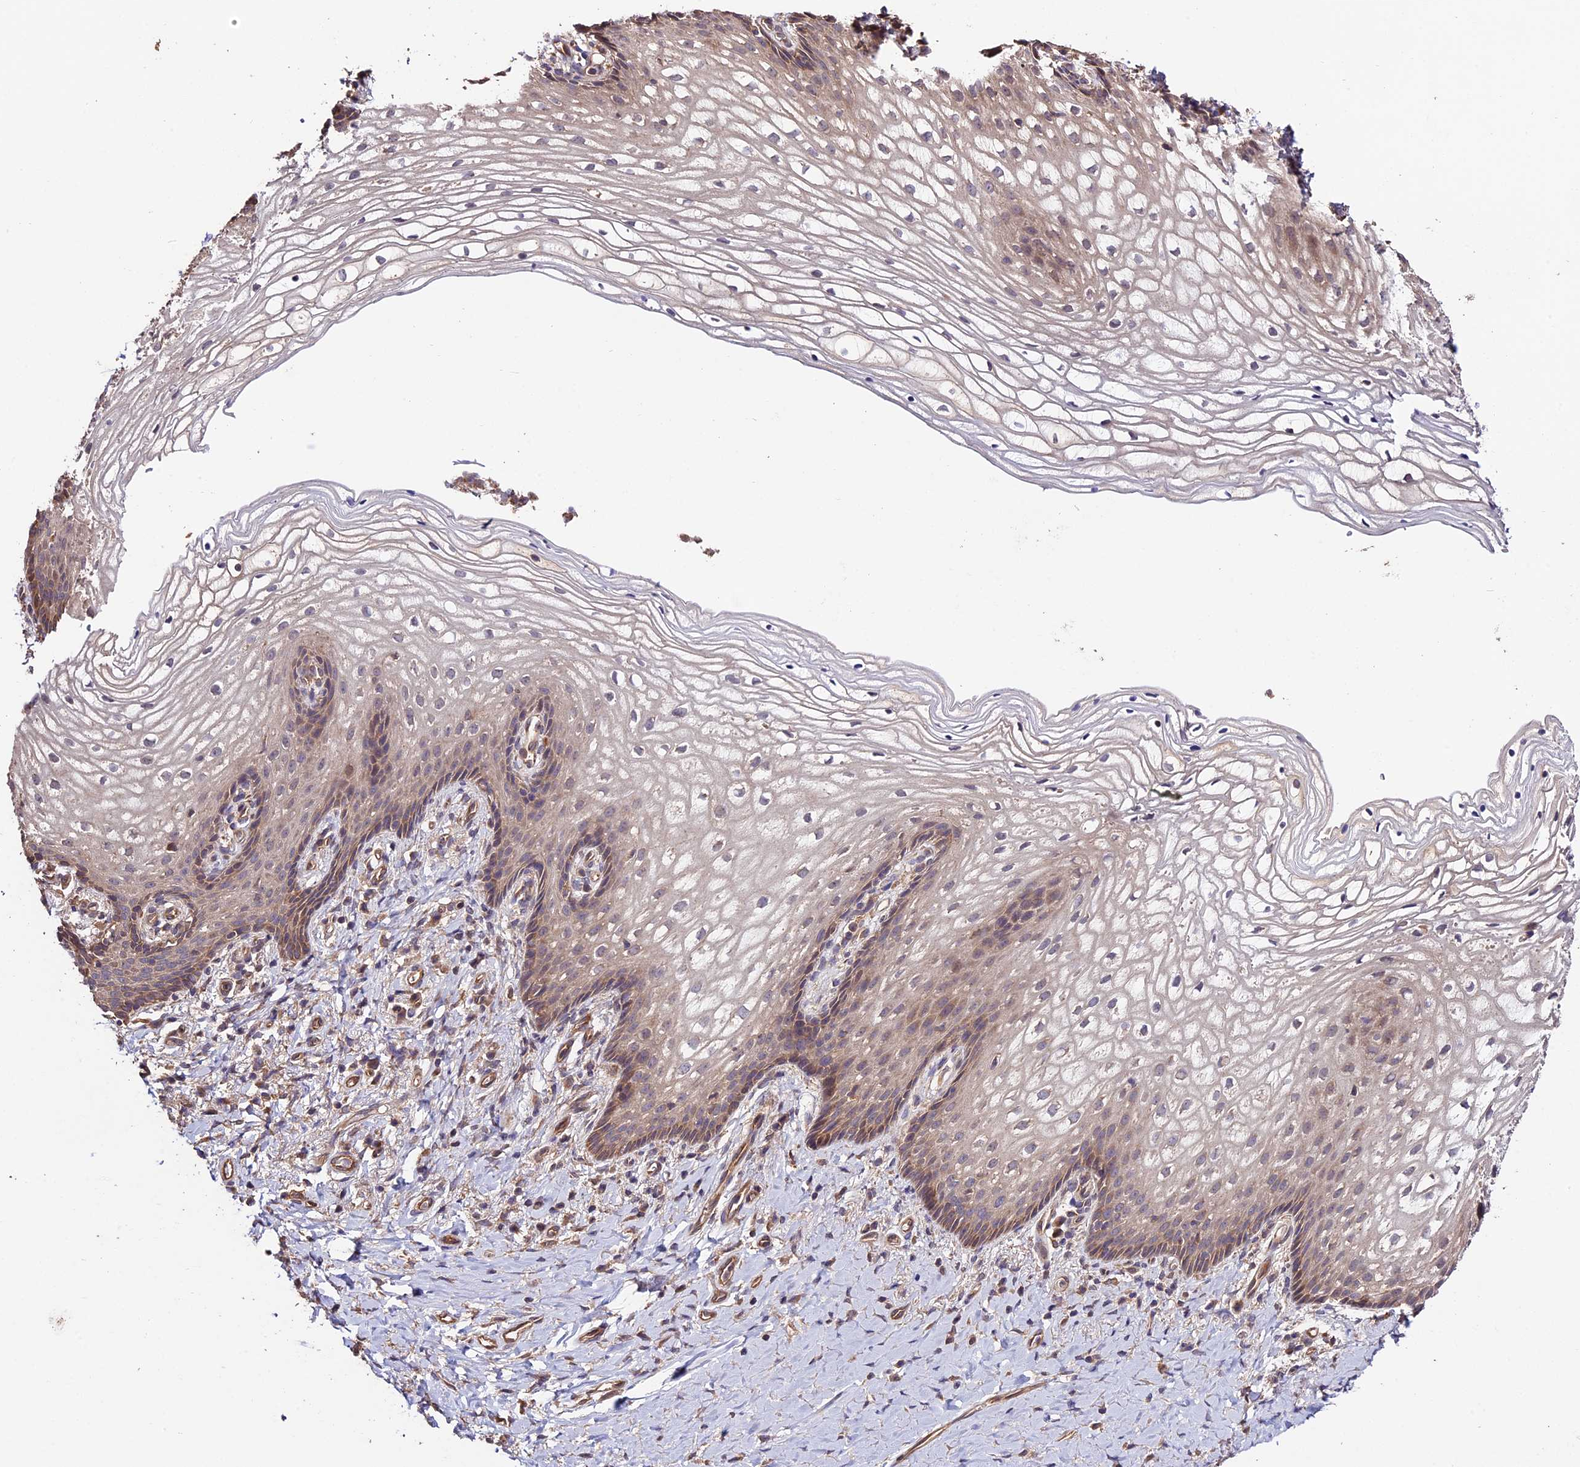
{"staining": {"intensity": "moderate", "quantity": "<25%", "location": "cytoplasmic/membranous"}, "tissue": "vagina", "cell_type": "Squamous epithelial cells", "image_type": "normal", "snomed": [{"axis": "morphology", "description": "Normal tissue, NOS"}, {"axis": "topography", "description": "Vagina"}], "caption": "Squamous epithelial cells reveal low levels of moderate cytoplasmic/membranous positivity in approximately <25% of cells in benign vagina.", "gene": "CES3", "patient": {"sex": "female", "age": 60}}